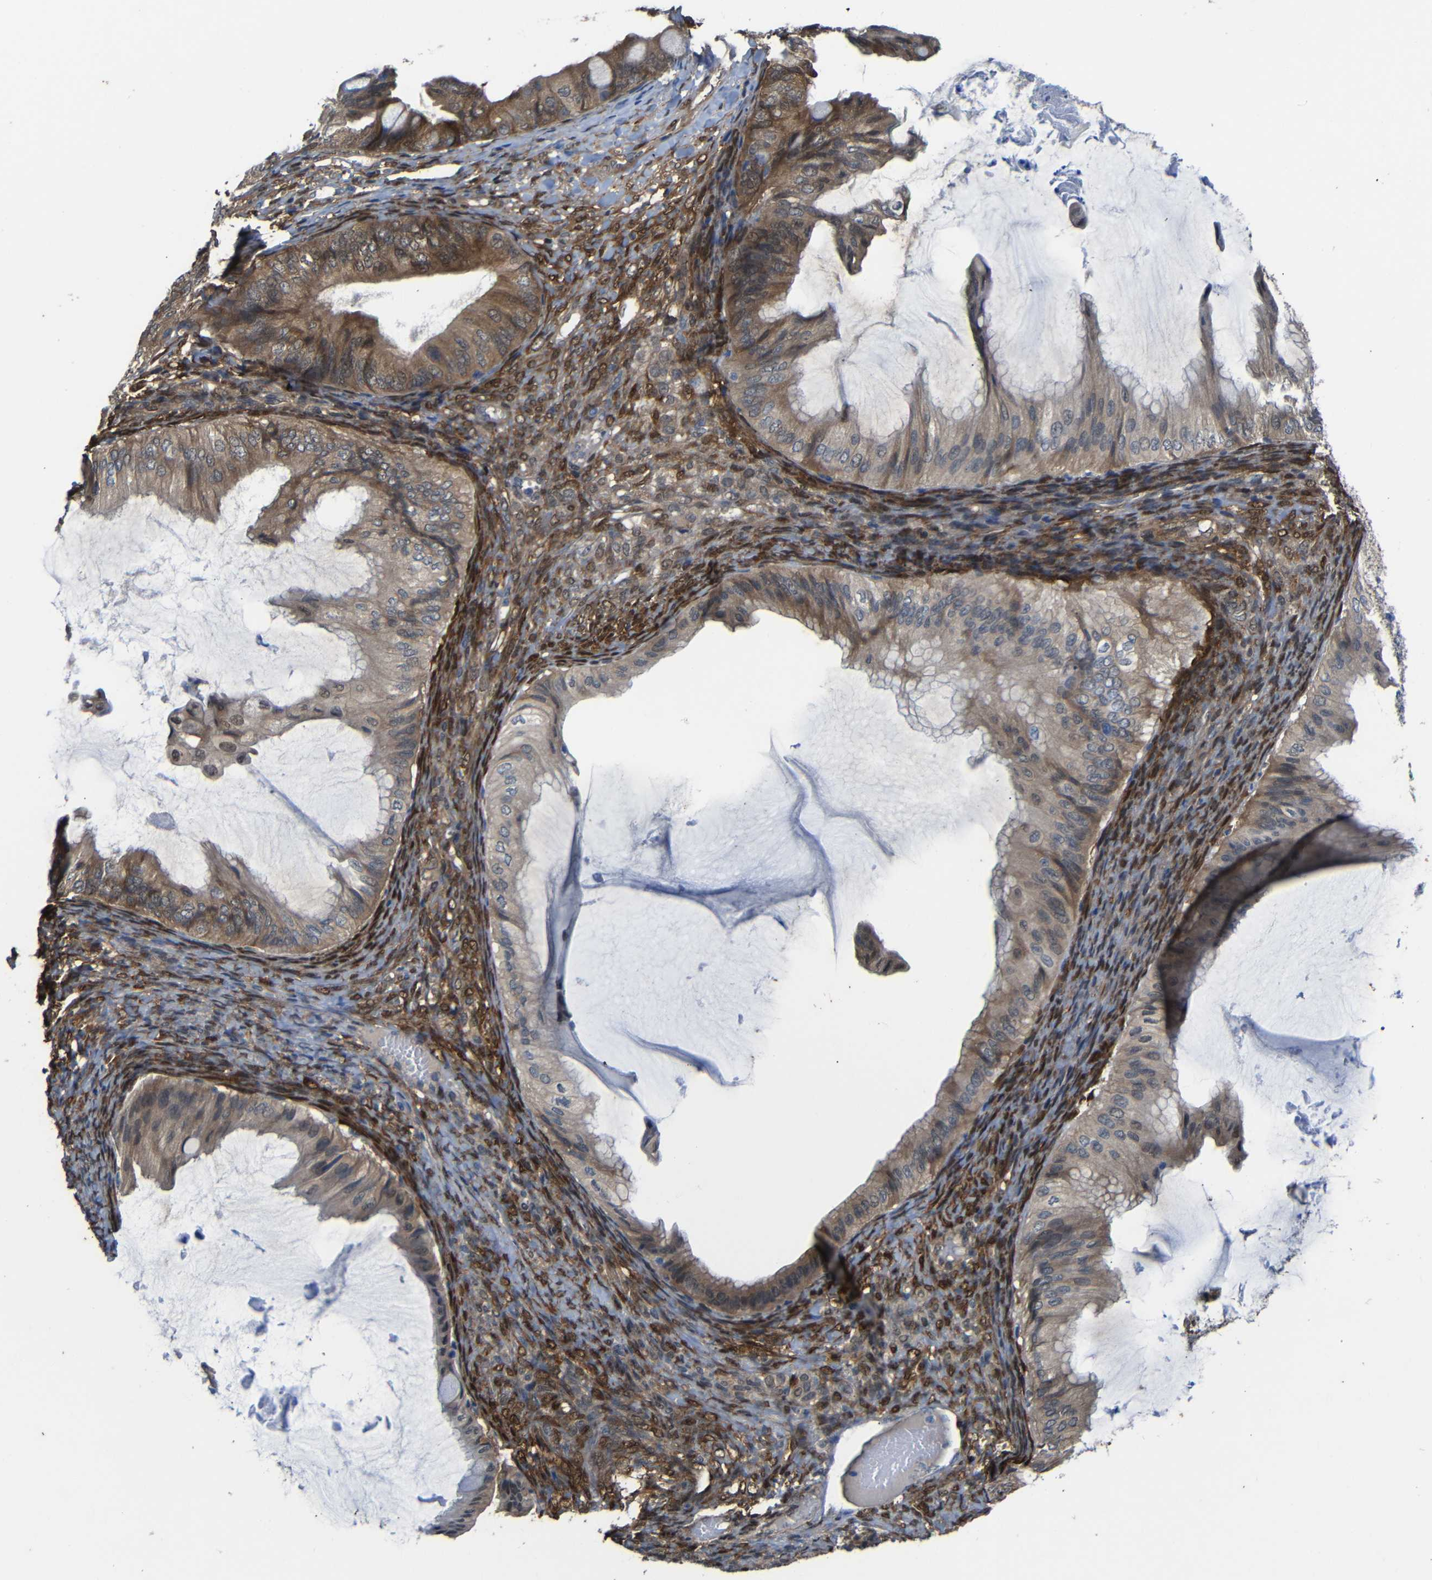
{"staining": {"intensity": "weak", "quantity": ">75%", "location": "cytoplasmic/membranous"}, "tissue": "ovarian cancer", "cell_type": "Tumor cells", "image_type": "cancer", "snomed": [{"axis": "morphology", "description": "Cystadenocarcinoma, mucinous, NOS"}, {"axis": "topography", "description": "Ovary"}], "caption": "IHC micrograph of human ovarian cancer (mucinous cystadenocarcinoma) stained for a protein (brown), which demonstrates low levels of weak cytoplasmic/membranous expression in about >75% of tumor cells.", "gene": "YAP1", "patient": {"sex": "female", "age": 61}}